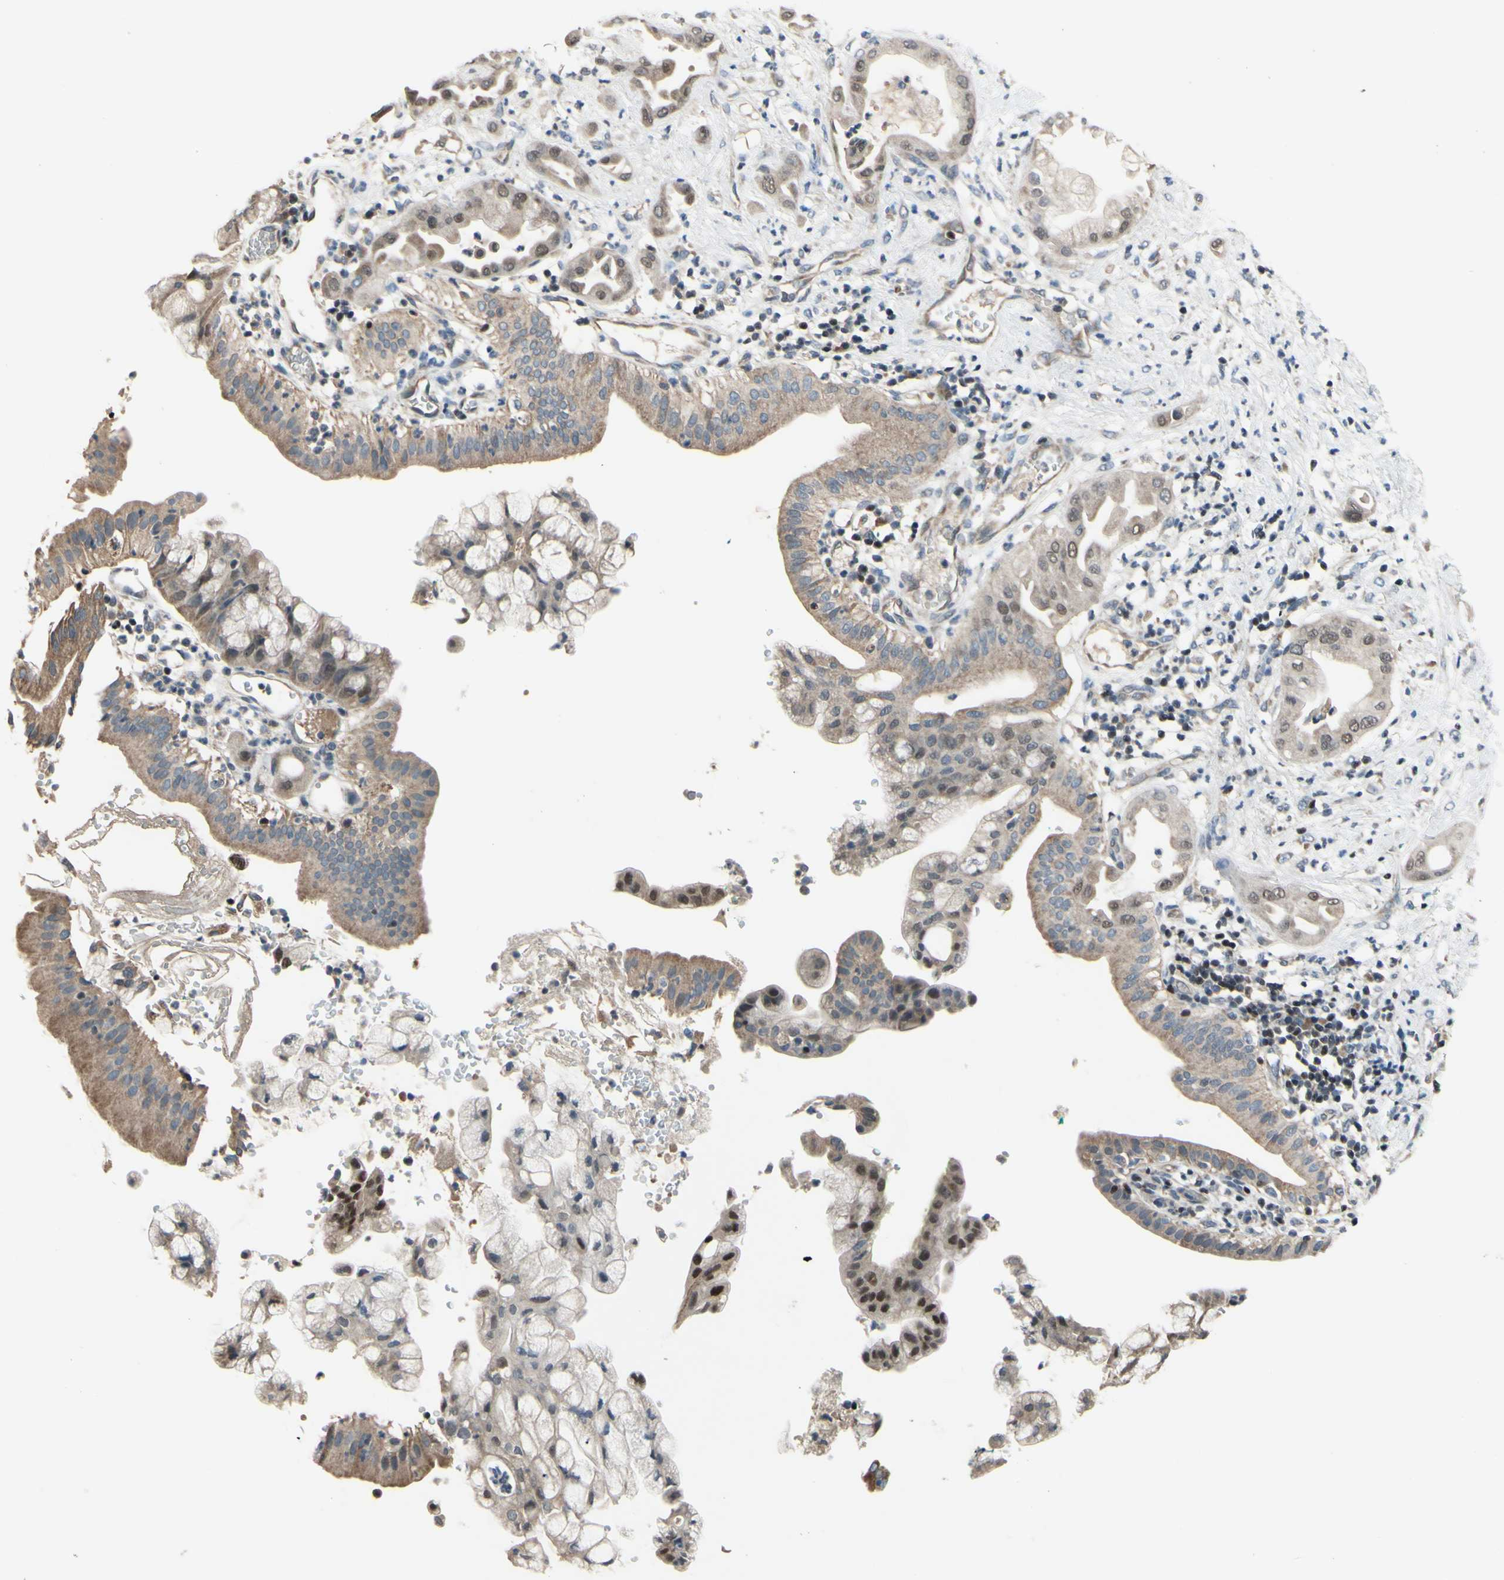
{"staining": {"intensity": "weak", "quantity": ">75%", "location": "cytoplasmic/membranous"}, "tissue": "pancreatic cancer", "cell_type": "Tumor cells", "image_type": "cancer", "snomed": [{"axis": "morphology", "description": "Adenocarcinoma, NOS"}, {"axis": "morphology", "description": "Adenocarcinoma, metastatic, NOS"}, {"axis": "topography", "description": "Lymph node"}, {"axis": "topography", "description": "Pancreas"}, {"axis": "topography", "description": "Duodenum"}], "caption": "Tumor cells reveal weak cytoplasmic/membranous expression in approximately >75% of cells in pancreatic cancer. Nuclei are stained in blue.", "gene": "SP4", "patient": {"sex": "female", "age": 64}}